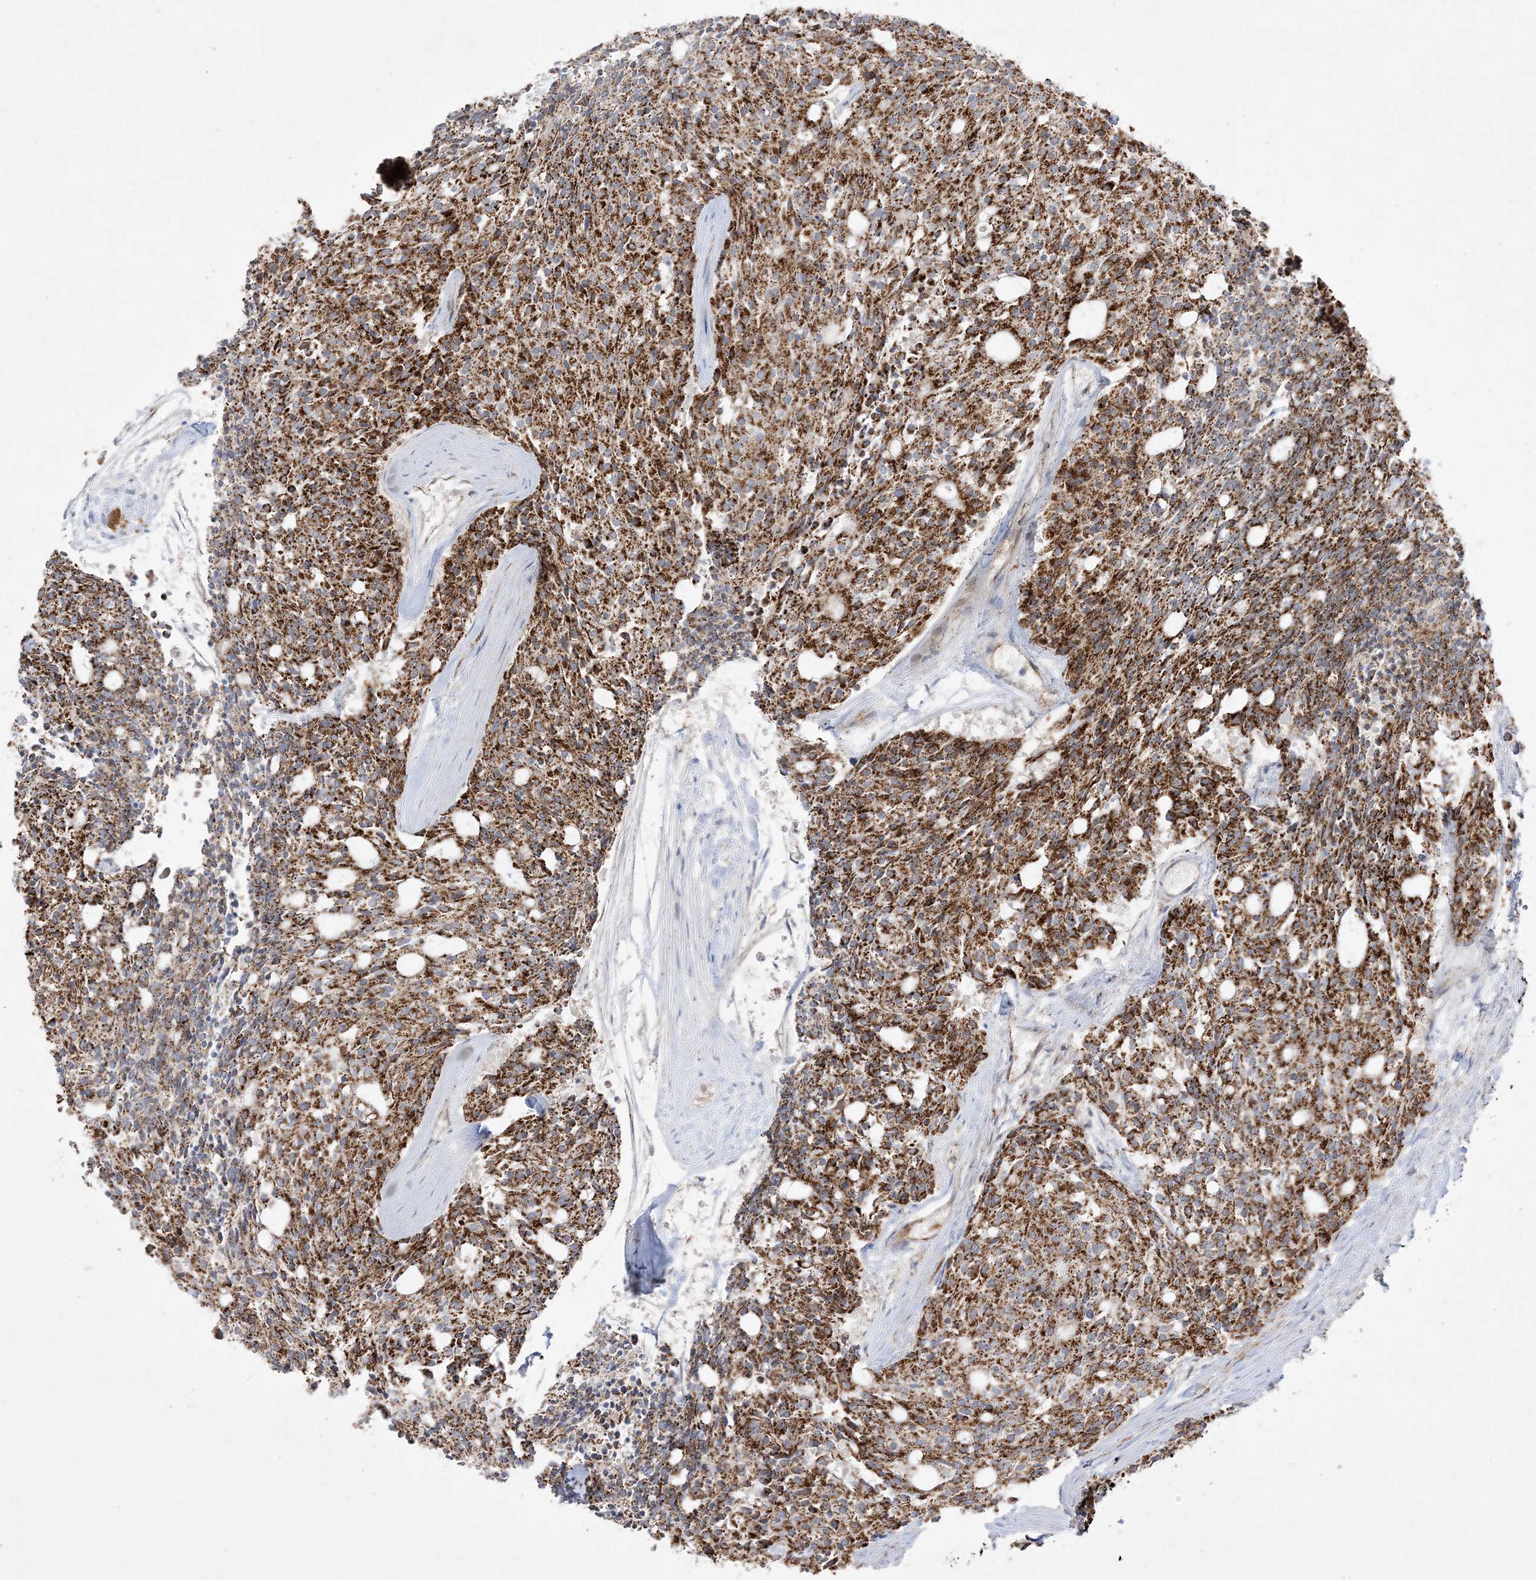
{"staining": {"intensity": "strong", "quantity": ">75%", "location": "cytoplasmic/membranous"}, "tissue": "carcinoid", "cell_type": "Tumor cells", "image_type": "cancer", "snomed": [{"axis": "morphology", "description": "Carcinoid, malignant, NOS"}, {"axis": "topography", "description": "Pancreas"}], "caption": "Protein staining reveals strong cytoplasmic/membranous expression in about >75% of tumor cells in malignant carcinoid. The protein of interest is shown in brown color, while the nuclei are stained blue.", "gene": "NDUFAF3", "patient": {"sex": "female", "age": 54}}